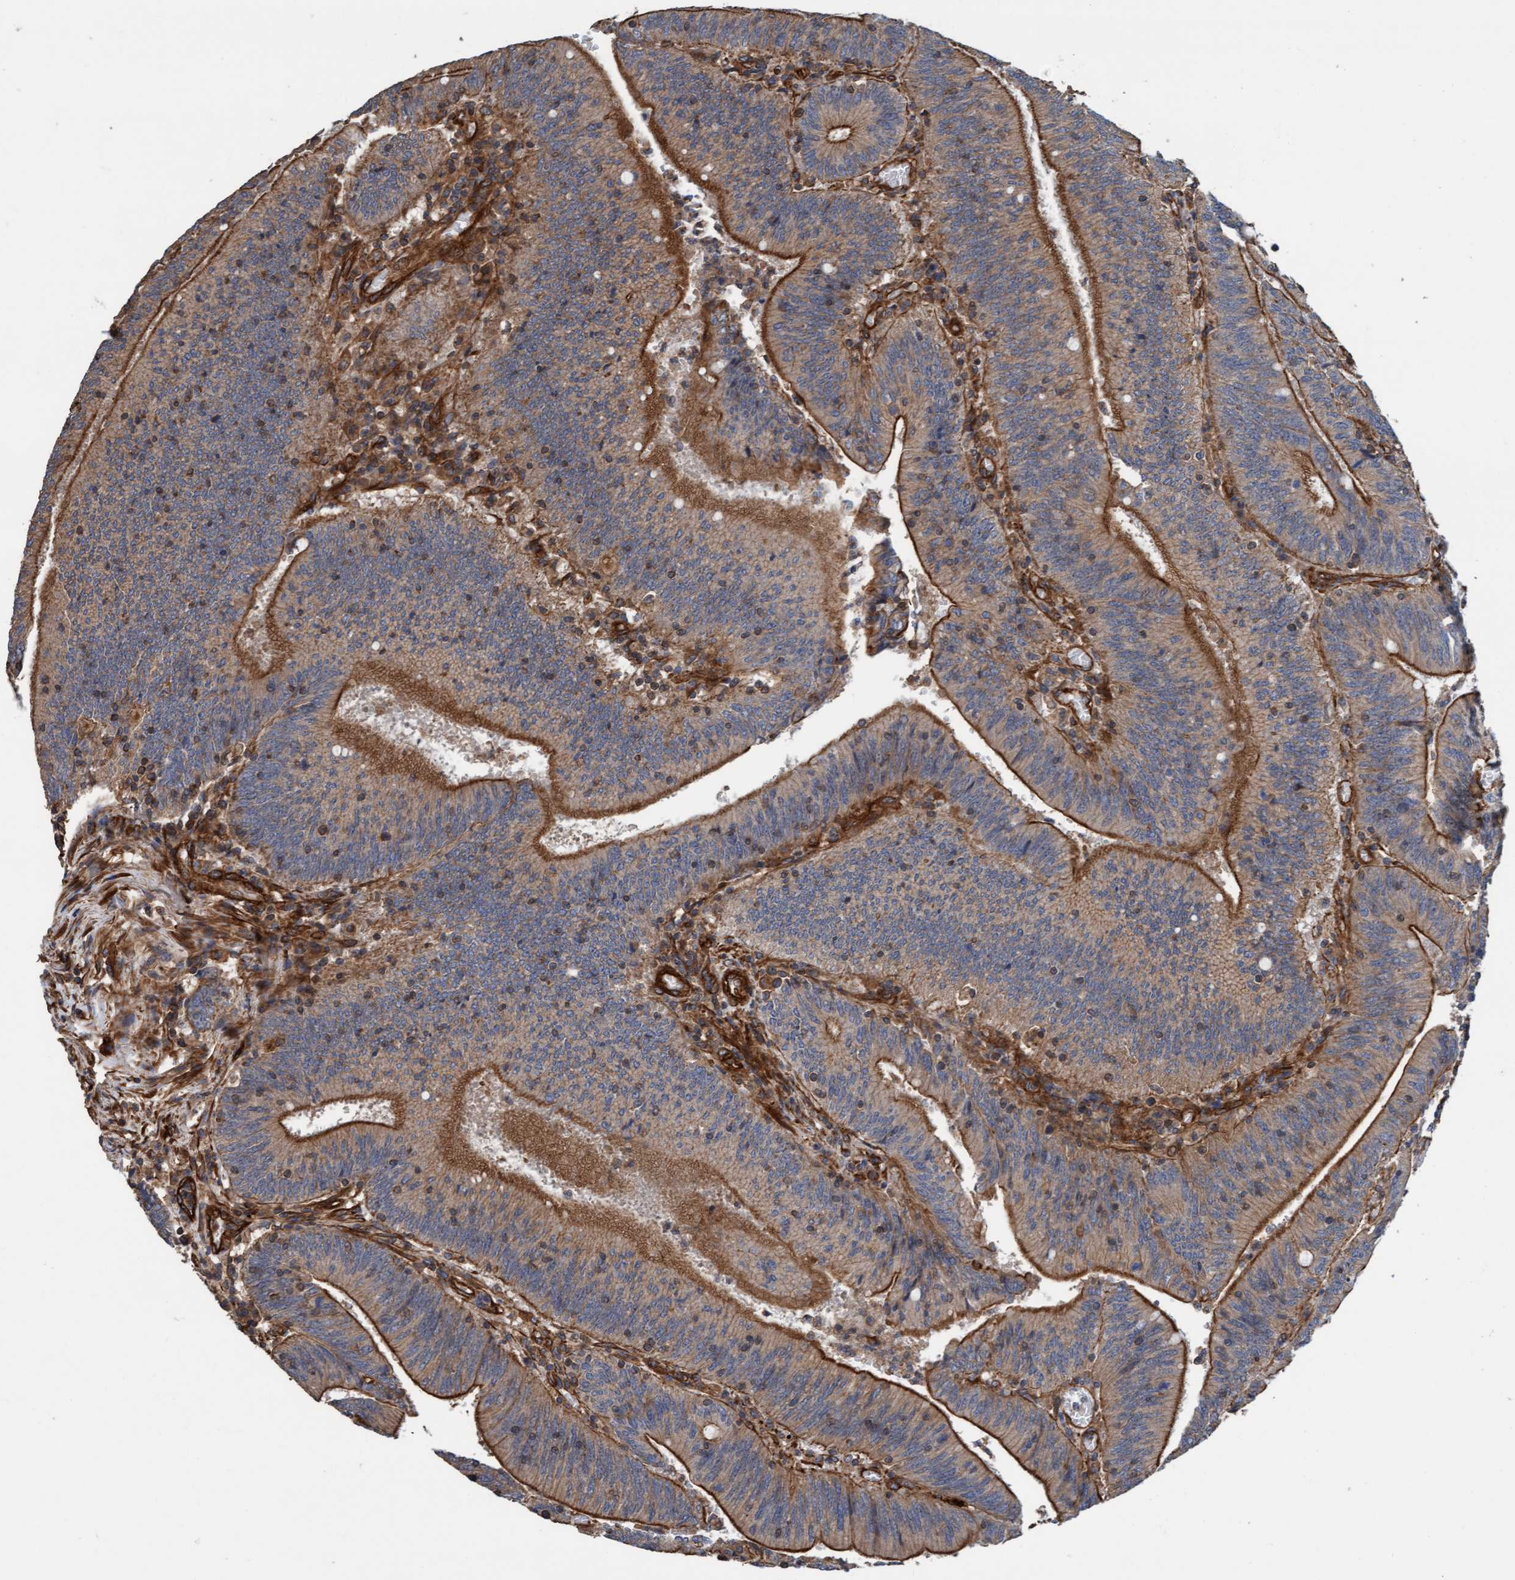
{"staining": {"intensity": "strong", "quantity": ">75%", "location": "cytoplasmic/membranous"}, "tissue": "colorectal cancer", "cell_type": "Tumor cells", "image_type": "cancer", "snomed": [{"axis": "morphology", "description": "Normal tissue, NOS"}, {"axis": "morphology", "description": "Adenocarcinoma, NOS"}, {"axis": "topography", "description": "Rectum"}], "caption": "Protein staining reveals strong cytoplasmic/membranous positivity in approximately >75% of tumor cells in adenocarcinoma (colorectal).", "gene": "STXBP4", "patient": {"sex": "female", "age": 66}}